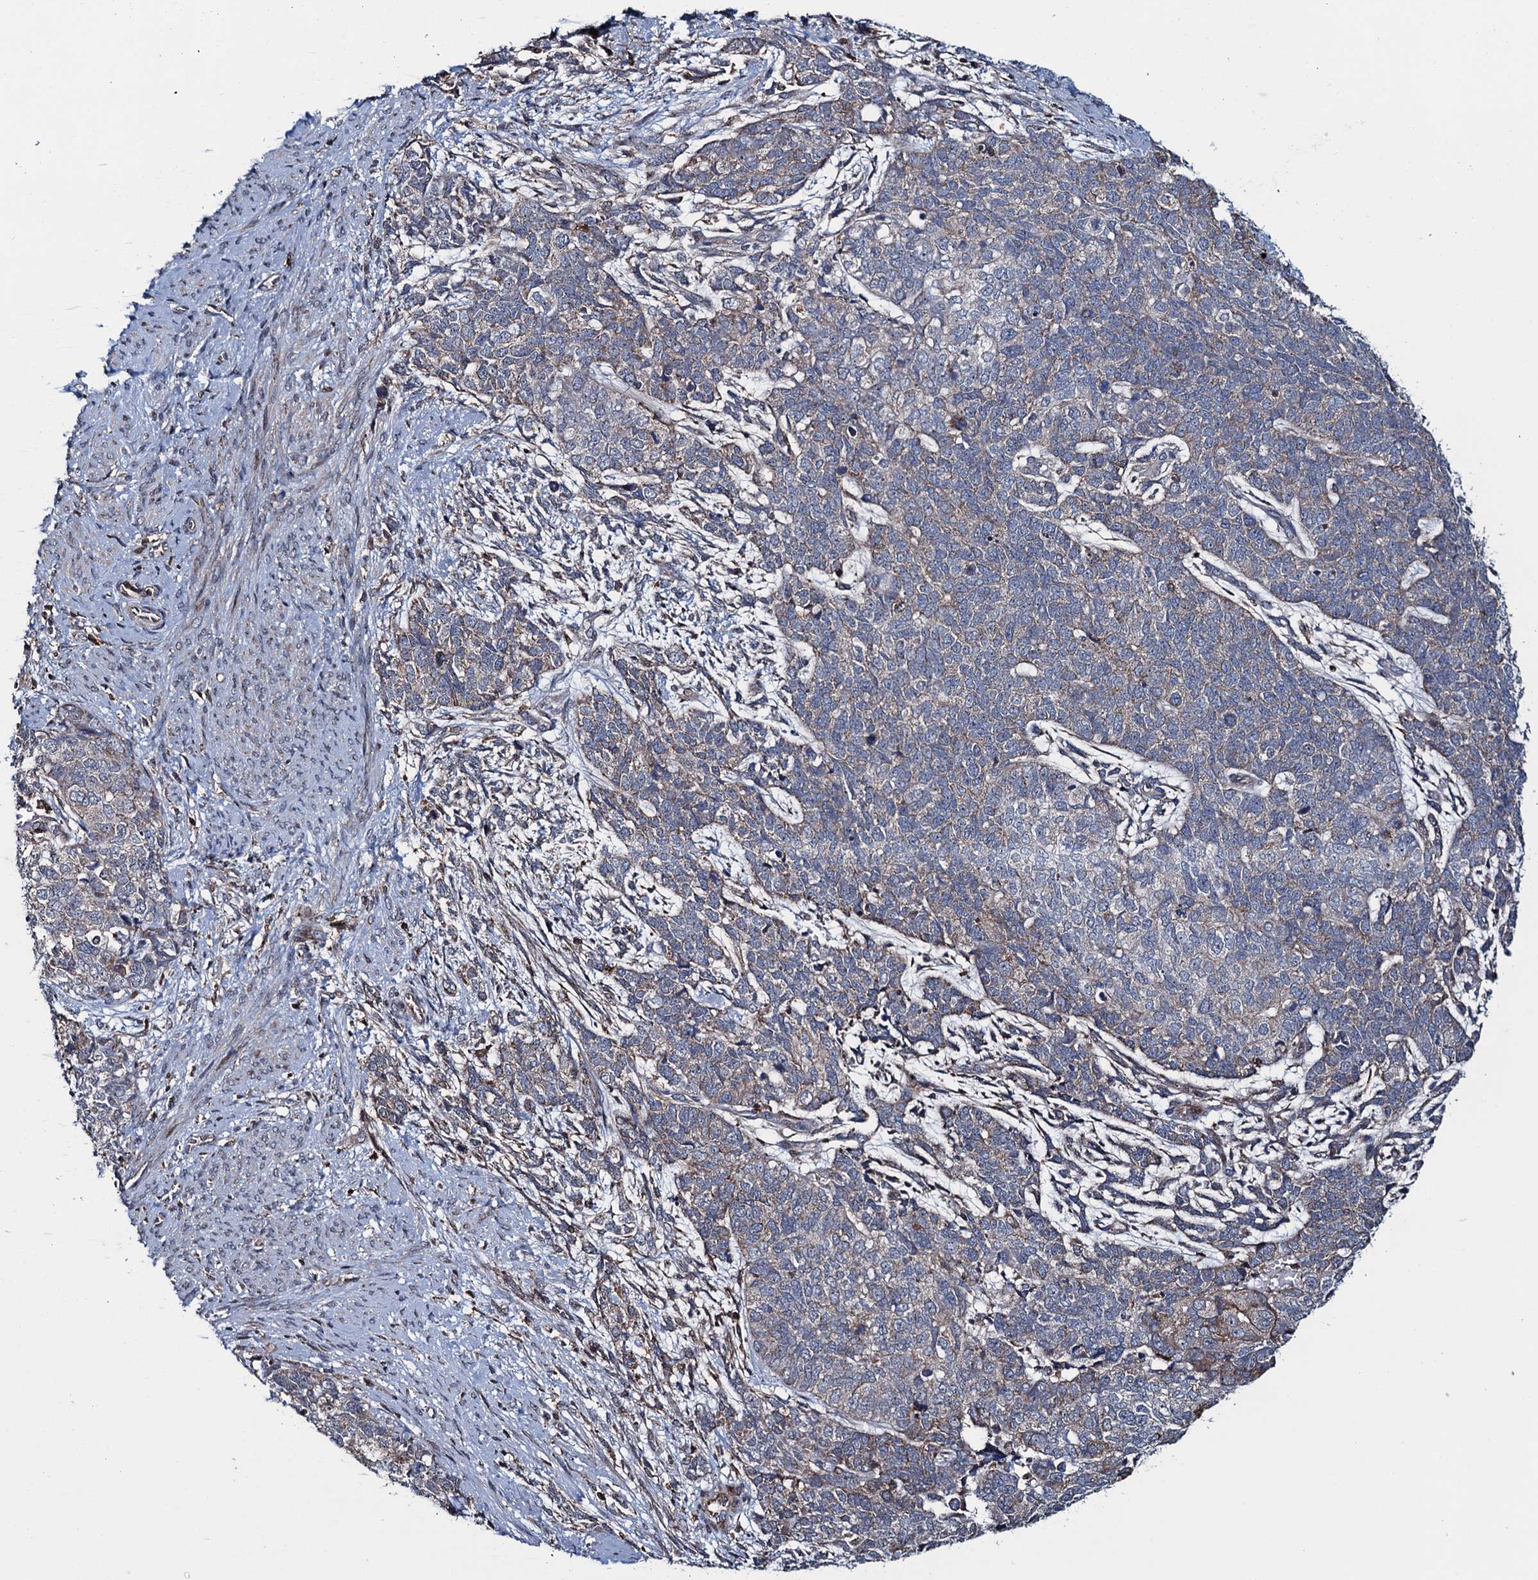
{"staining": {"intensity": "weak", "quantity": "<25%", "location": "cytoplasmic/membranous"}, "tissue": "cervical cancer", "cell_type": "Tumor cells", "image_type": "cancer", "snomed": [{"axis": "morphology", "description": "Squamous cell carcinoma, NOS"}, {"axis": "topography", "description": "Cervix"}], "caption": "An image of cervical squamous cell carcinoma stained for a protein displays no brown staining in tumor cells.", "gene": "CCDC102A", "patient": {"sex": "female", "age": 63}}